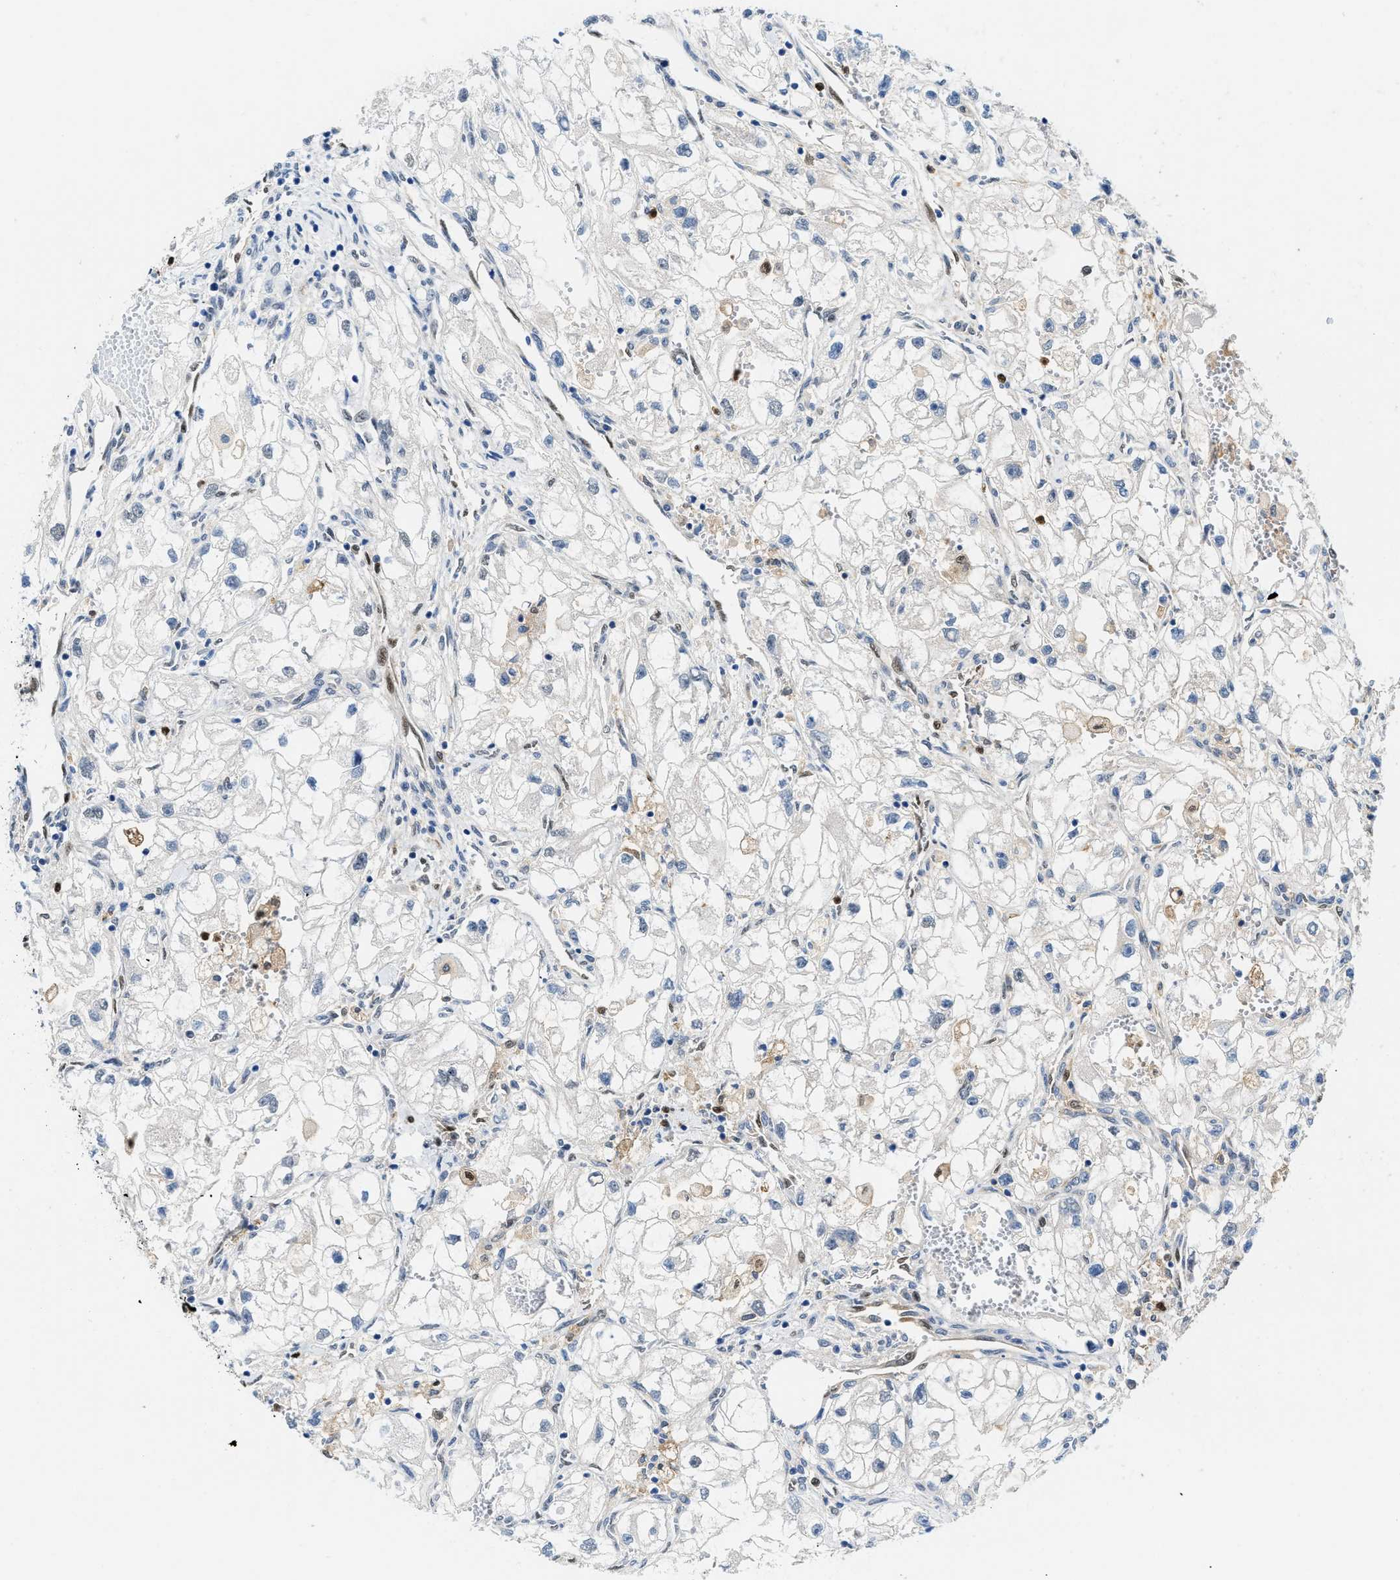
{"staining": {"intensity": "negative", "quantity": "none", "location": "none"}, "tissue": "renal cancer", "cell_type": "Tumor cells", "image_type": "cancer", "snomed": [{"axis": "morphology", "description": "Adenocarcinoma, NOS"}, {"axis": "topography", "description": "Kidney"}], "caption": "DAB (3,3'-diaminobenzidine) immunohistochemical staining of human renal adenocarcinoma shows no significant staining in tumor cells.", "gene": "LTA4H", "patient": {"sex": "female", "age": 70}}